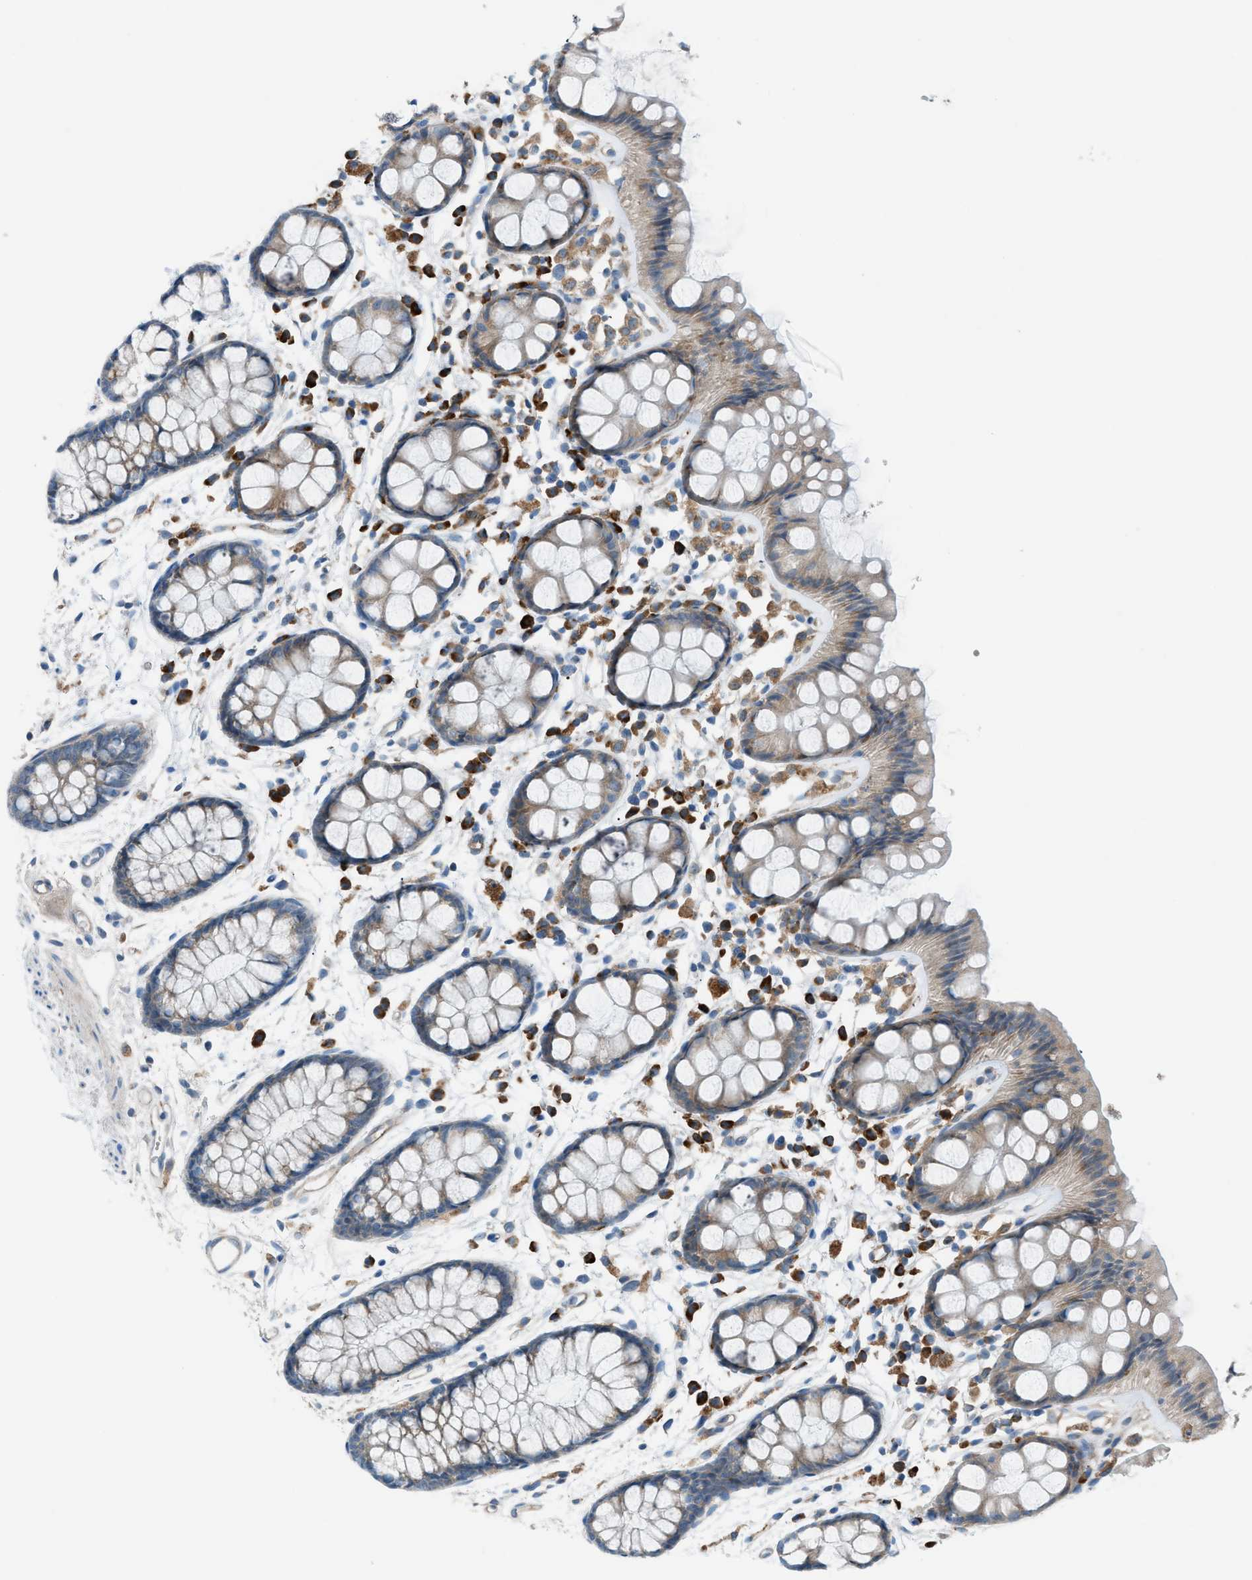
{"staining": {"intensity": "moderate", "quantity": ">75%", "location": "cytoplasmic/membranous"}, "tissue": "rectum", "cell_type": "Glandular cells", "image_type": "normal", "snomed": [{"axis": "morphology", "description": "Normal tissue, NOS"}, {"axis": "topography", "description": "Rectum"}], "caption": "About >75% of glandular cells in unremarkable rectum demonstrate moderate cytoplasmic/membranous protein staining as visualized by brown immunohistochemical staining.", "gene": "HEG1", "patient": {"sex": "female", "age": 66}}